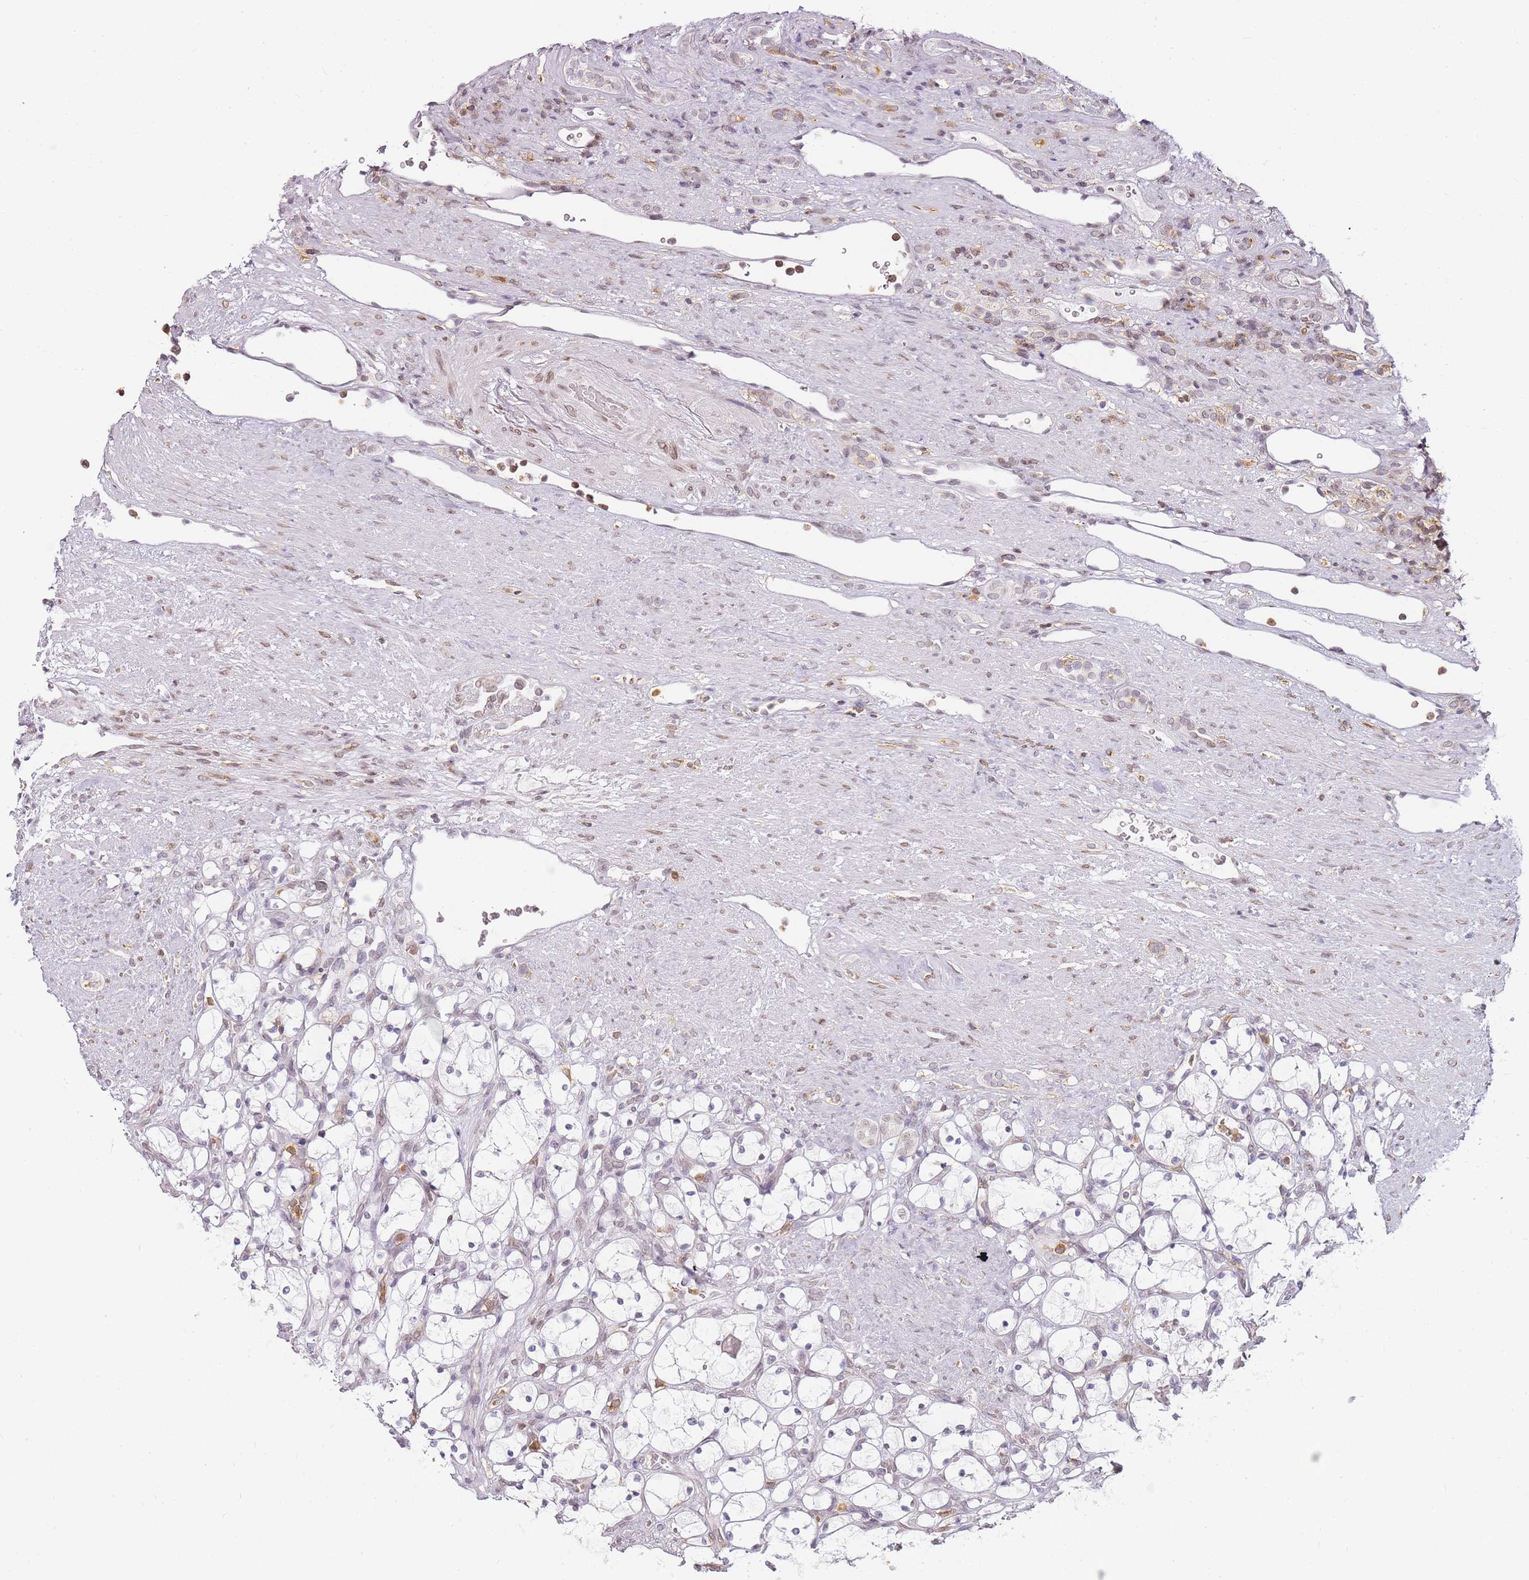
{"staining": {"intensity": "negative", "quantity": "none", "location": "none"}, "tissue": "renal cancer", "cell_type": "Tumor cells", "image_type": "cancer", "snomed": [{"axis": "morphology", "description": "Adenocarcinoma, NOS"}, {"axis": "topography", "description": "Kidney"}], "caption": "The IHC image has no significant positivity in tumor cells of renal adenocarcinoma tissue.", "gene": "JAKMIP1", "patient": {"sex": "female", "age": 69}}